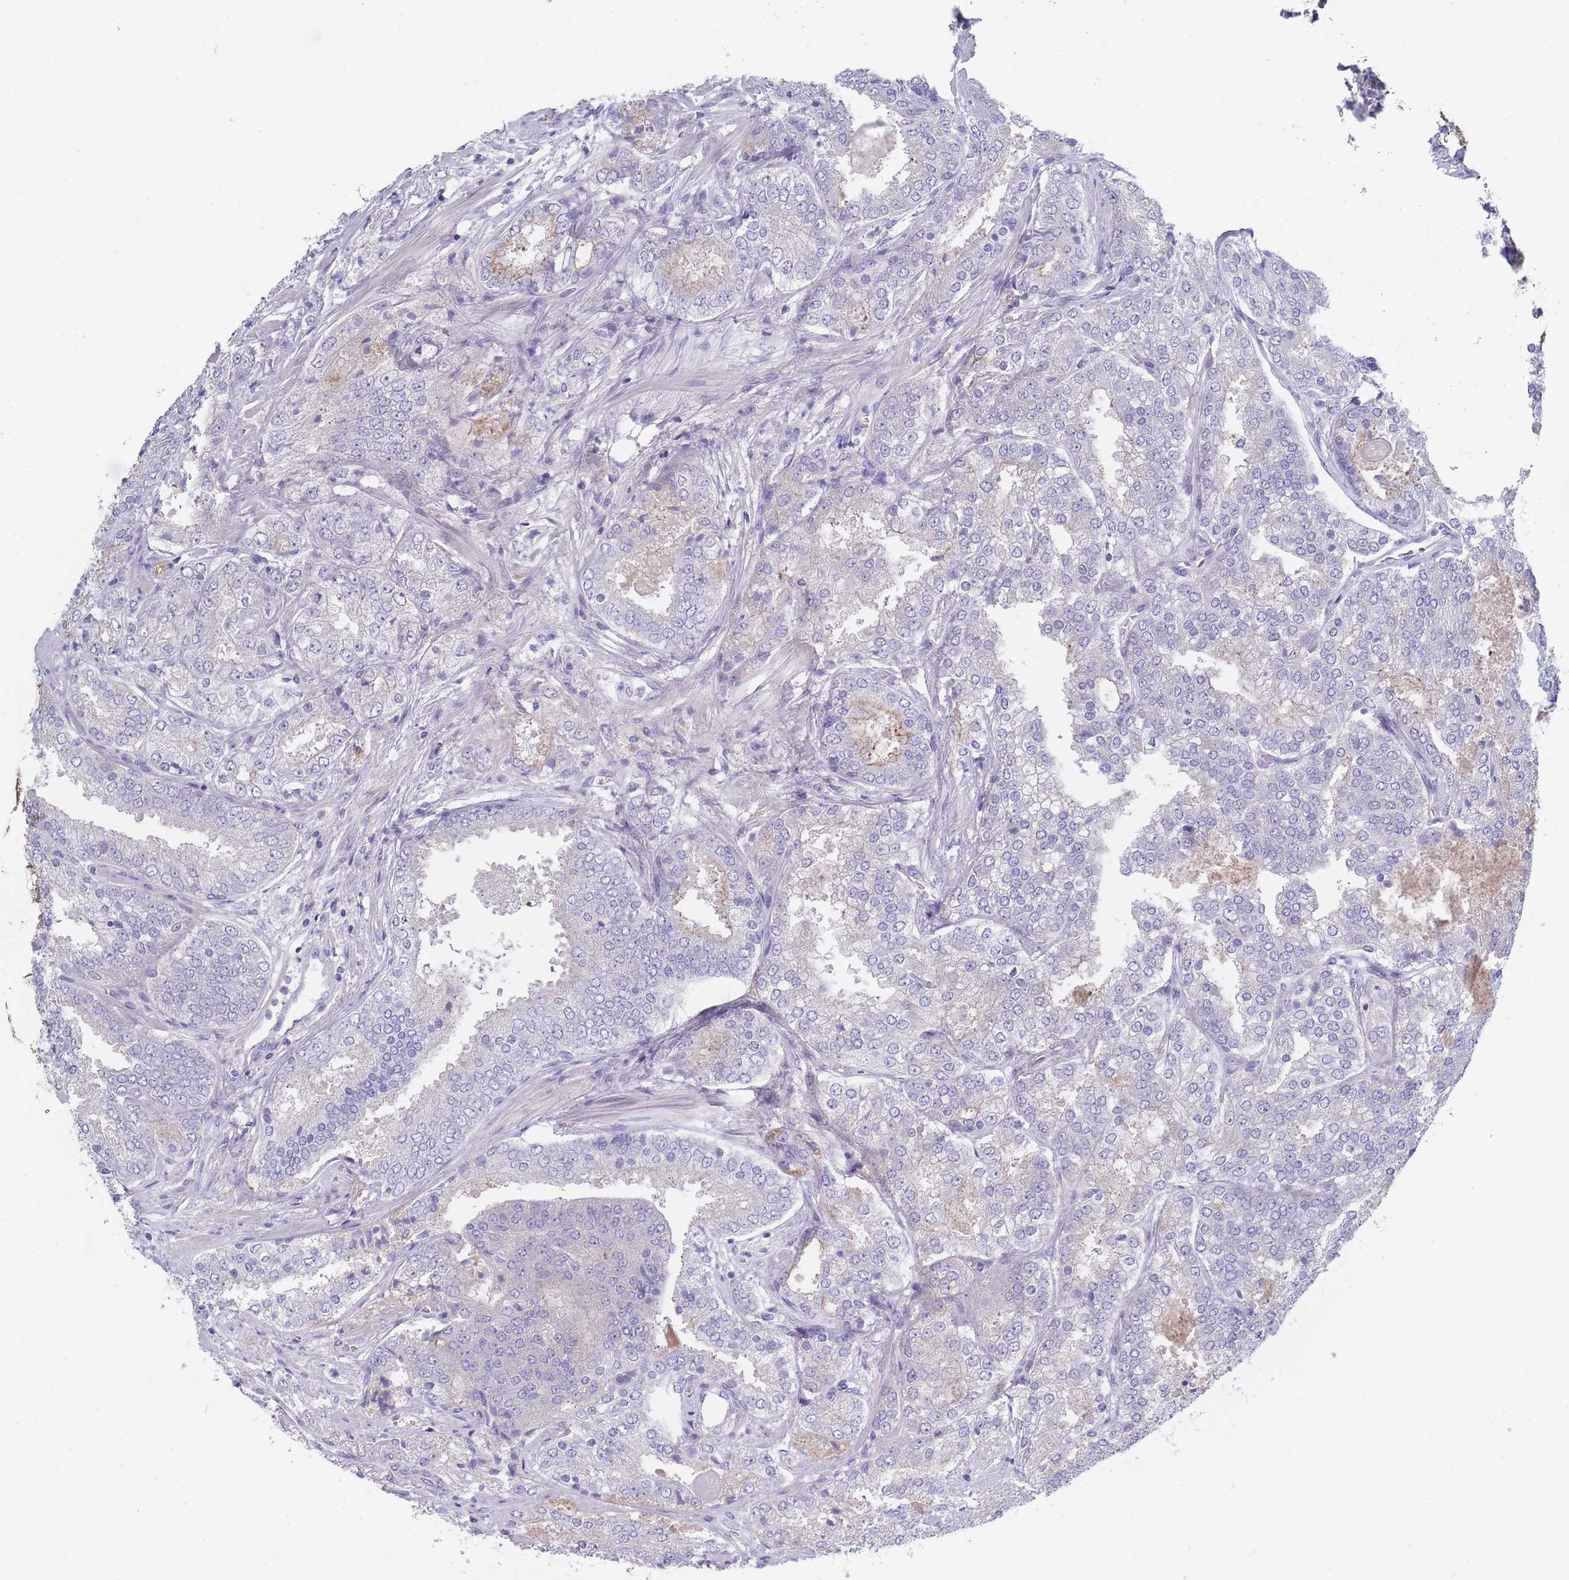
{"staining": {"intensity": "weak", "quantity": "<25%", "location": "cytoplasmic/membranous"}, "tissue": "prostate cancer", "cell_type": "Tumor cells", "image_type": "cancer", "snomed": [{"axis": "morphology", "description": "Adenocarcinoma, High grade"}, {"axis": "topography", "description": "Prostate"}], "caption": "Tumor cells are negative for protein expression in human prostate cancer.", "gene": "PIGU", "patient": {"sex": "male", "age": 63}}